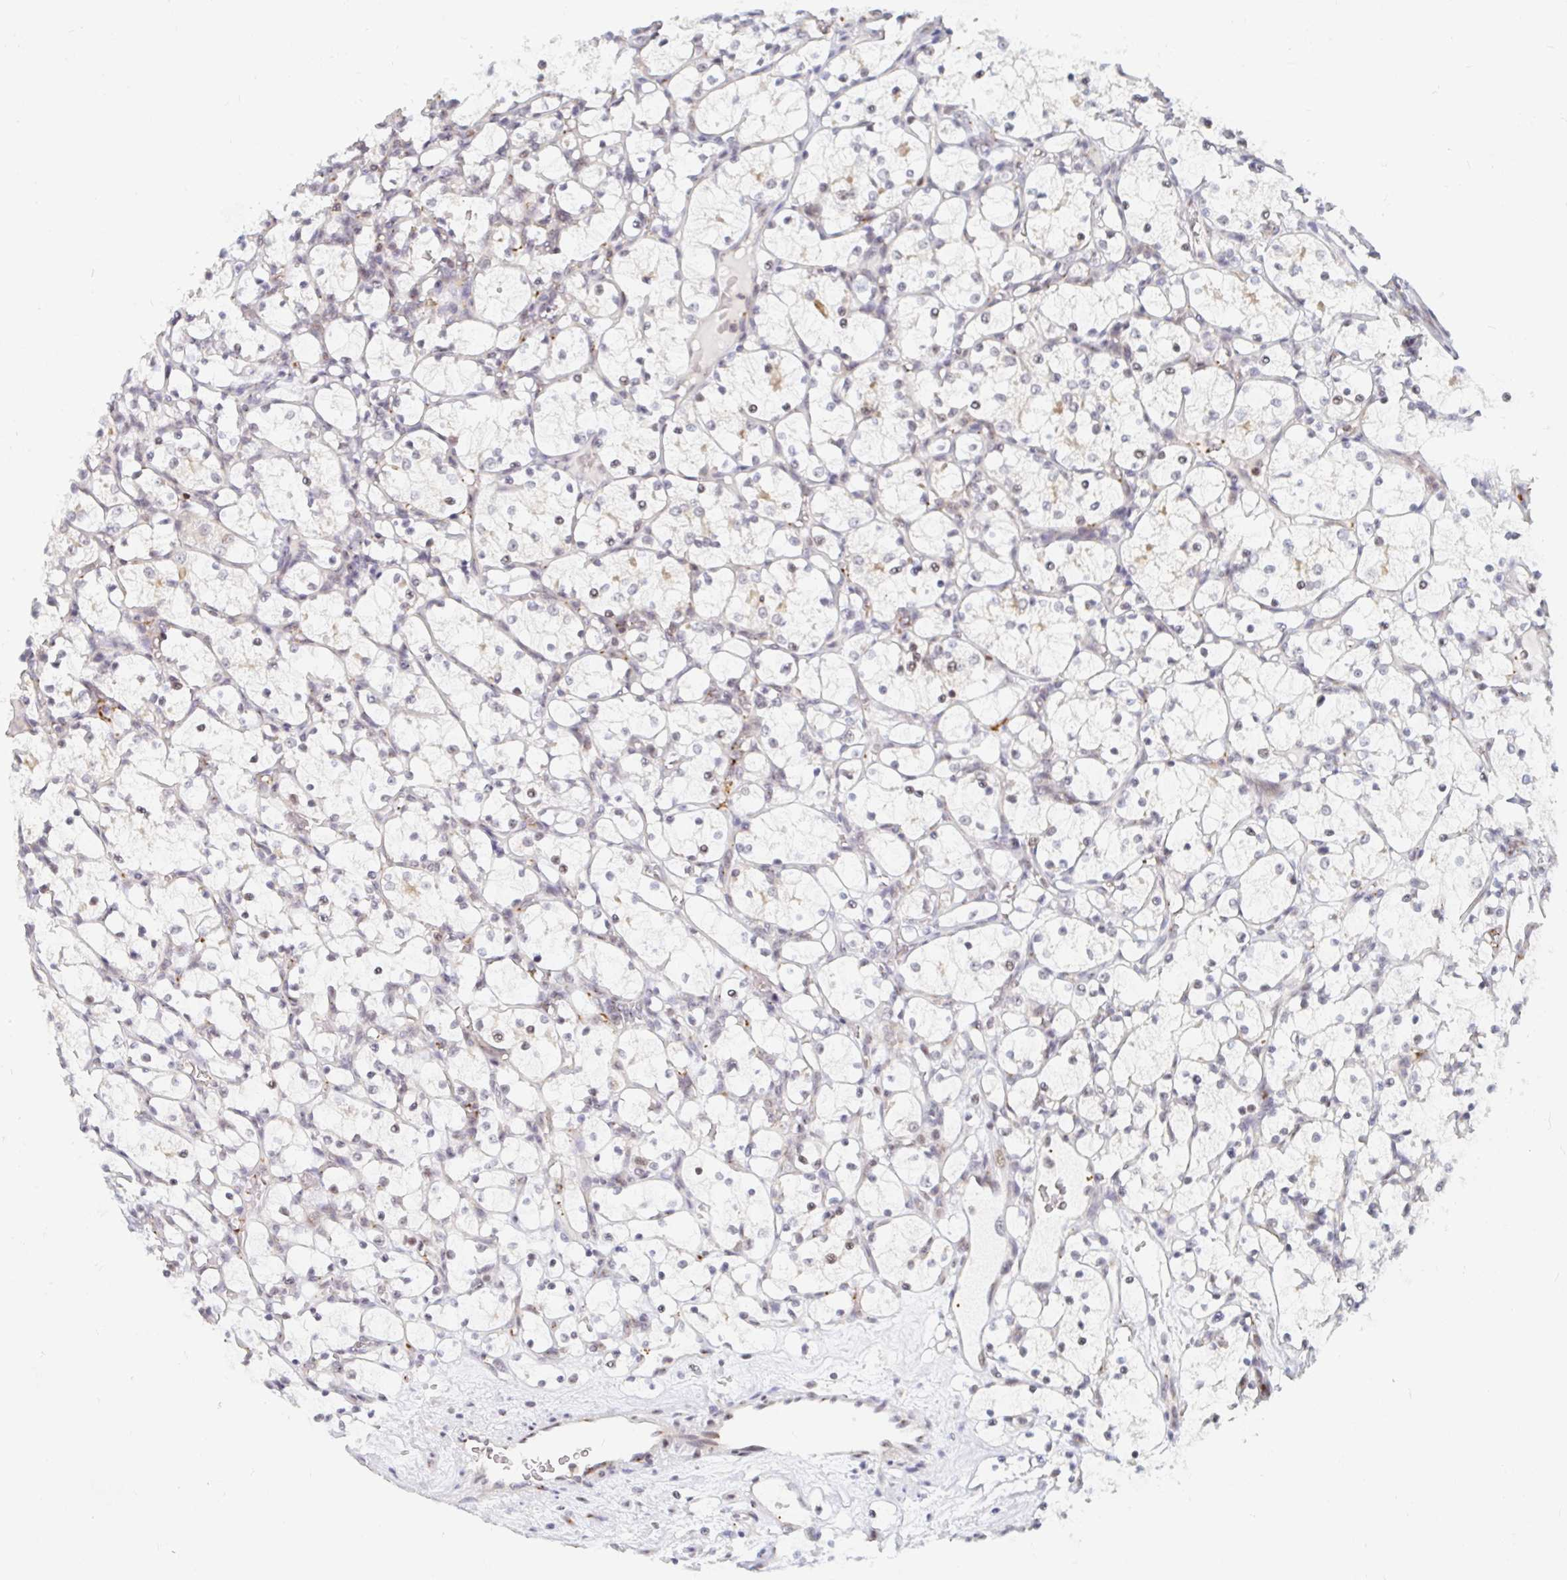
{"staining": {"intensity": "negative", "quantity": "none", "location": "none"}, "tissue": "renal cancer", "cell_type": "Tumor cells", "image_type": "cancer", "snomed": [{"axis": "morphology", "description": "Adenocarcinoma, NOS"}, {"axis": "topography", "description": "Kidney"}], "caption": "A photomicrograph of adenocarcinoma (renal) stained for a protein displays no brown staining in tumor cells. Brightfield microscopy of immunohistochemistry stained with DAB (brown) and hematoxylin (blue), captured at high magnification.", "gene": "CHD2", "patient": {"sex": "female", "age": 69}}